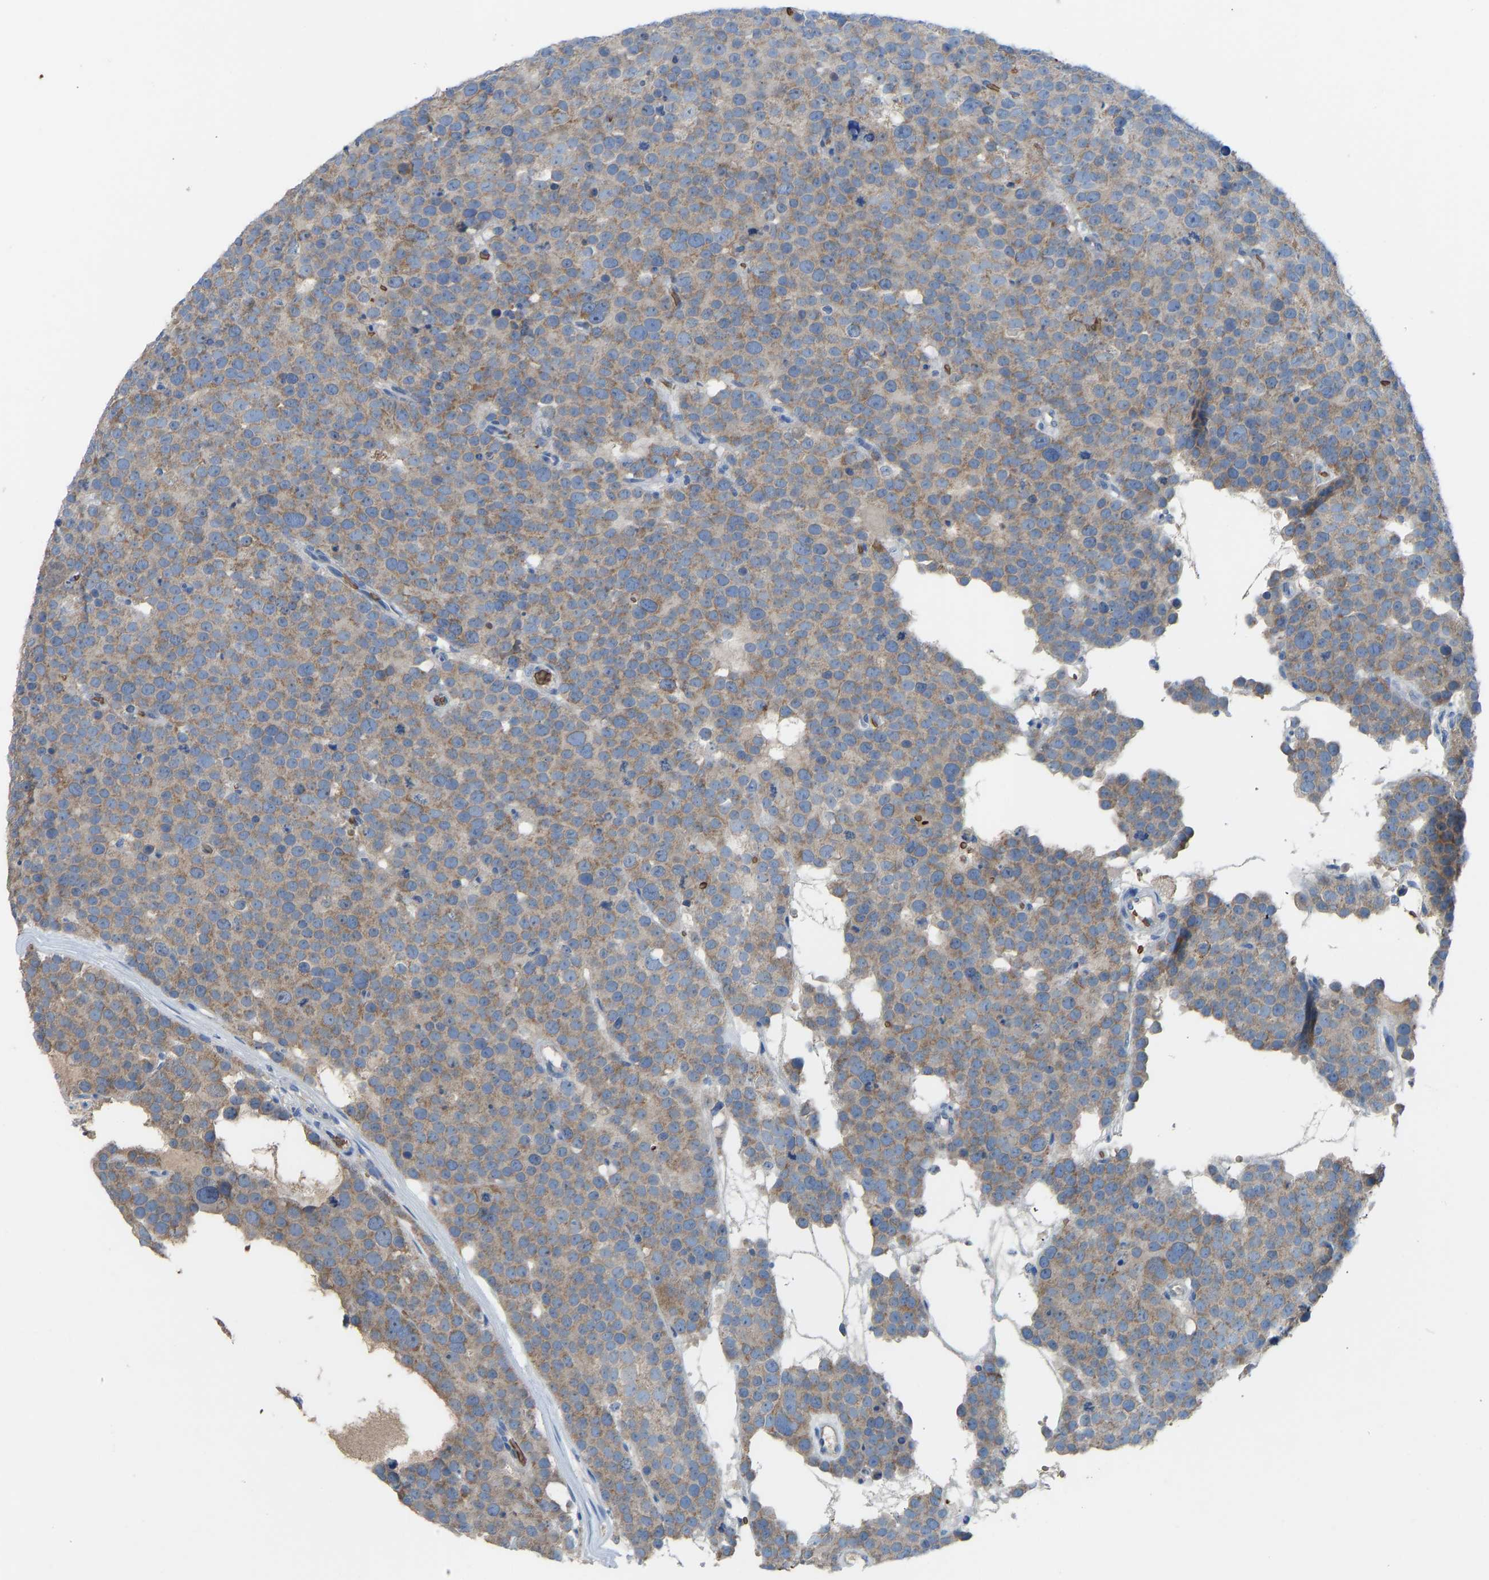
{"staining": {"intensity": "moderate", "quantity": ">75%", "location": "cytoplasmic/membranous"}, "tissue": "testis cancer", "cell_type": "Tumor cells", "image_type": "cancer", "snomed": [{"axis": "morphology", "description": "Seminoma, NOS"}, {"axis": "topography", "description": "Testis"}], "caption": "IHC image of human testis seminoma stained for a protein (brown), which demonstrates medium levels of moderate cytoplasmic/membranous staining in about >75% of tumor cells.", "gene": "PIGS", "patient": {"sex": "male", "age": 71}}